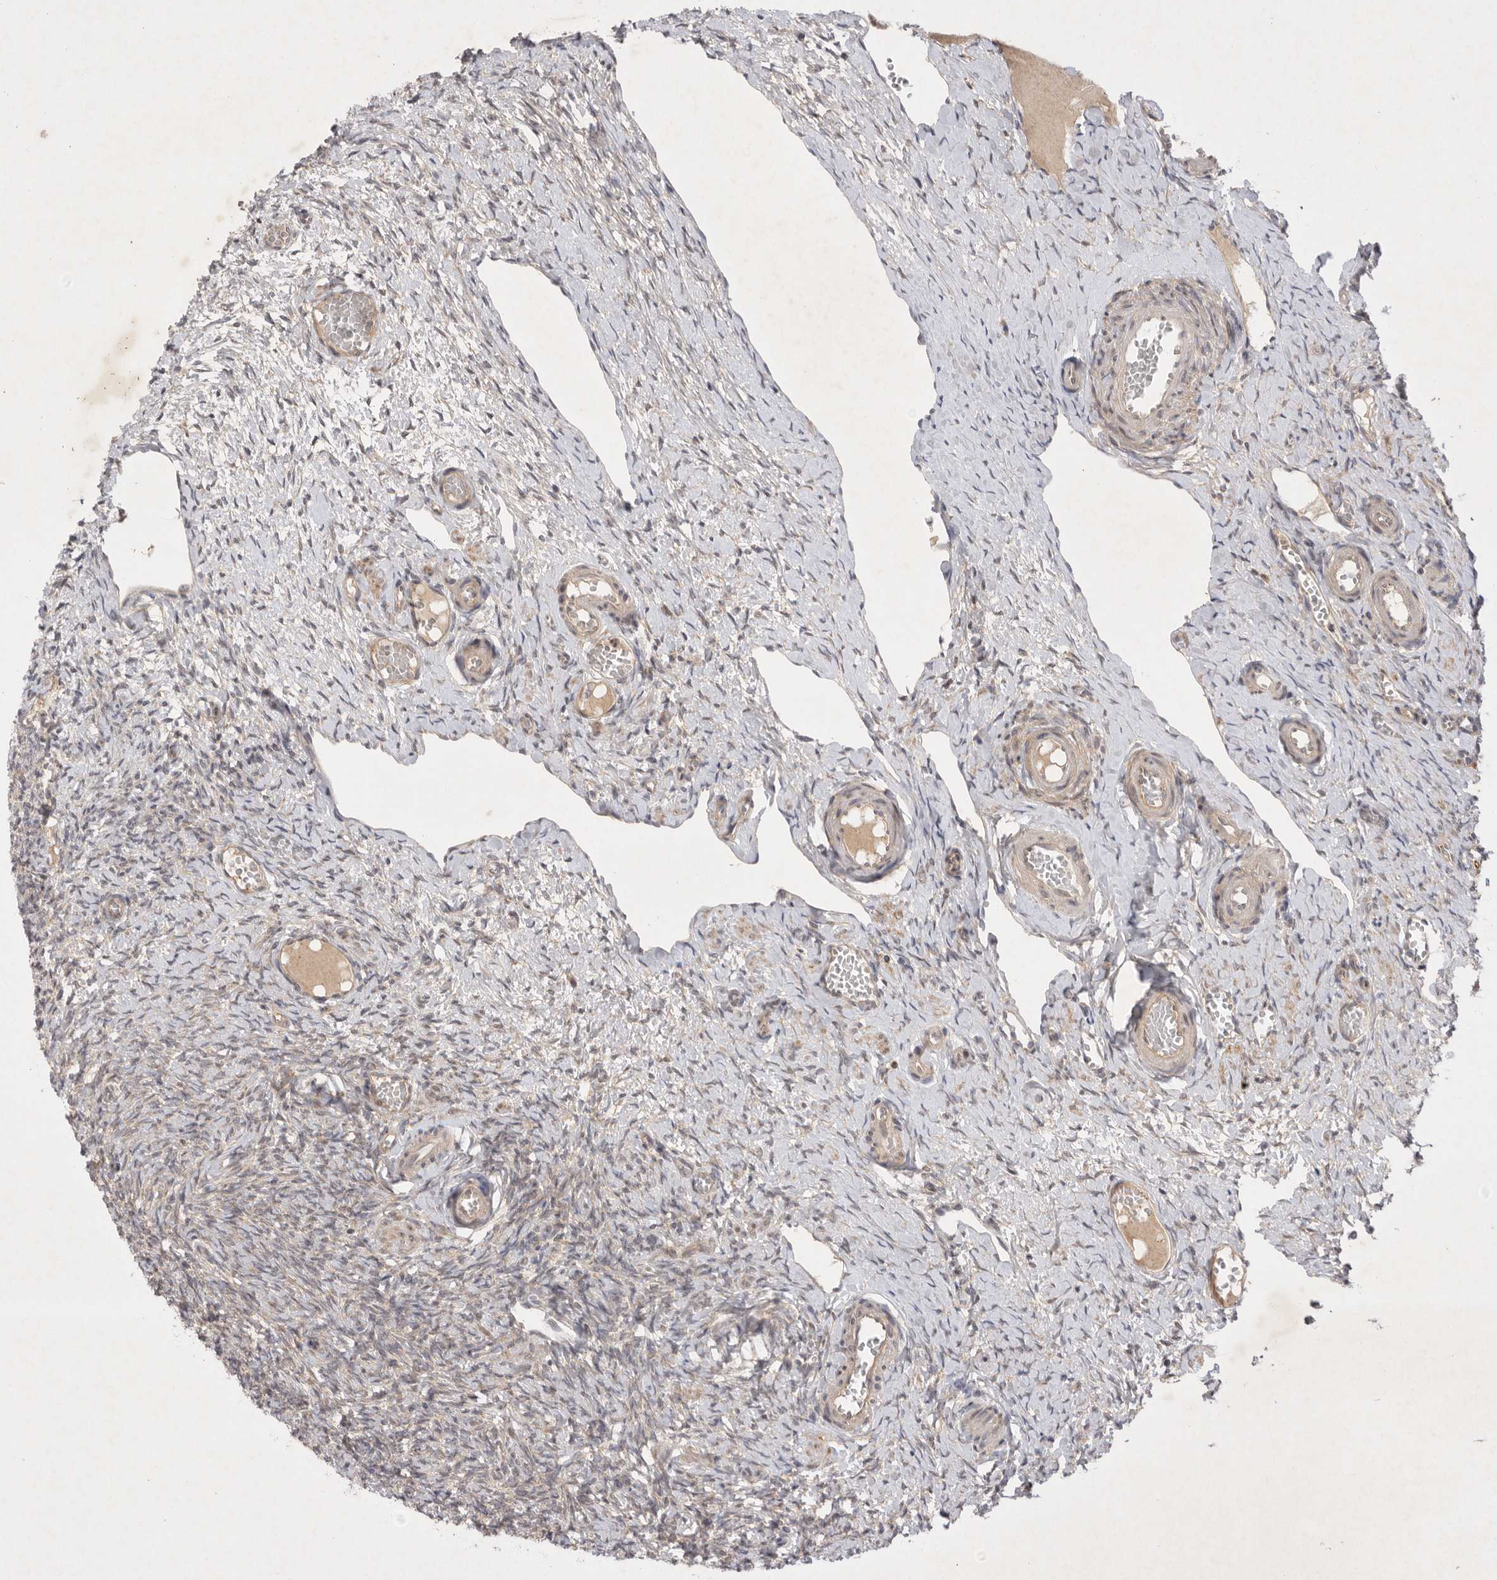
{"staining": {"intensity": "weak", "quantity": "<25%", "location": "cytoplasmic/membranous"}, "tissue": "ovary", "cell_type": "Ovarian stroma cells", "image_type": "normal", "snomed": [{"axis": "morphology", "description": "Adenocarcinoma, NOS"}, {"axis": "topography", "description": "Endometrium"}], "caption": "A high-resolution micrograph shows immunohistochemistry staining of unremarkable ovary, which displays no significant expression in ovarian stroma cells.", "gene": "PTPDC1", "patient": {"sex": "female", "age": 32}}